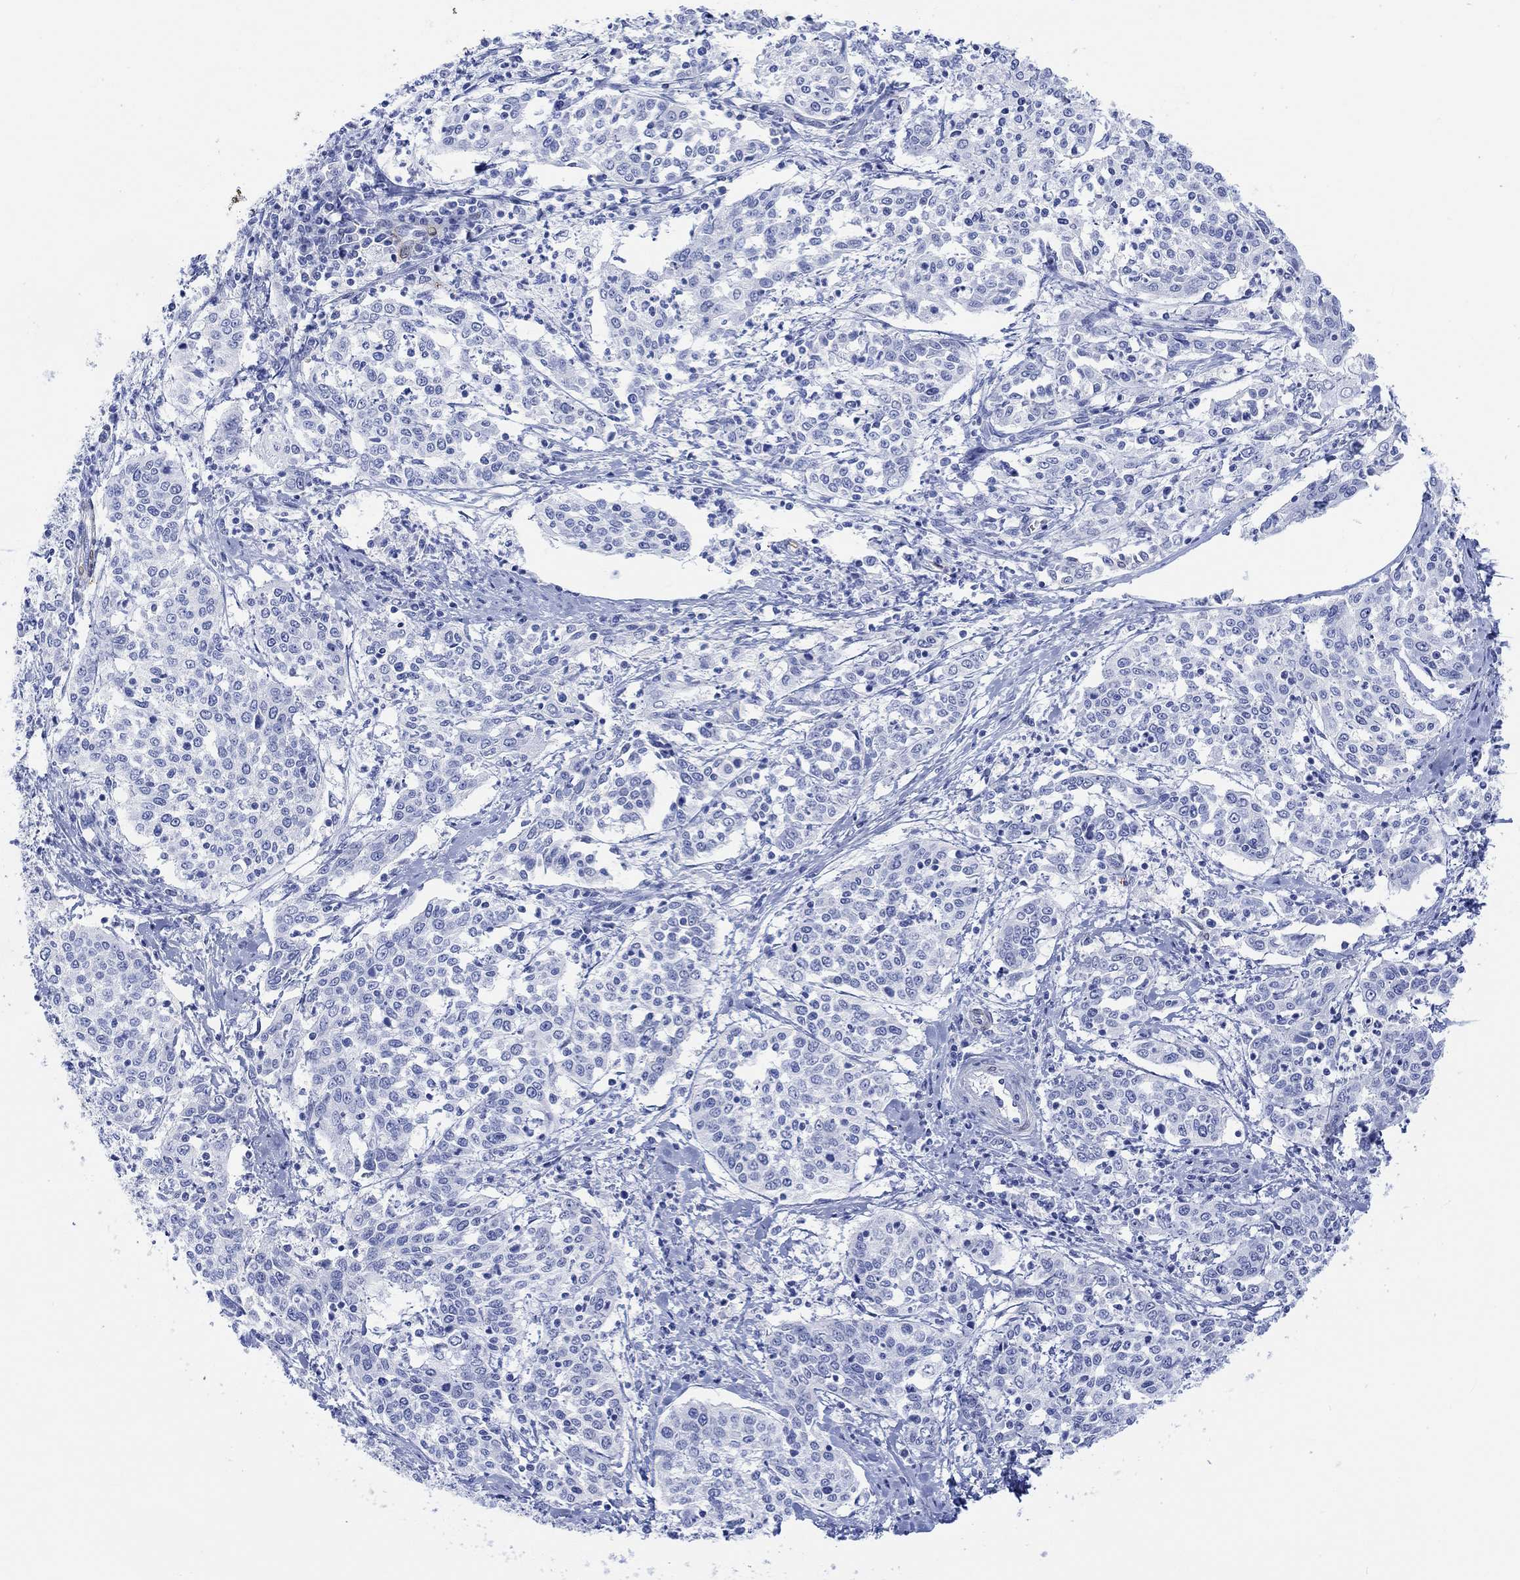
{"staining": {"intensity": "negative", "quantity": "none", "location": "none"}, "tissue": "cervical cancer", "cell_type": "Tumor cells", "image_type": "cancer", "snomed": [{"axis": "morphology", "description": "Squamous cell carcinoma, NOS"}, {"axis": "topography", "description": "Cervix"}], "caption": "Tumor cells are negative for protein expression in human squamous cell carcinoma (cervical). The staining was performed using DAB to visualize the protein expression in brown, while the nuclei were stained in blue with hematoxylin (Magnification: 20x).", "gene": "TPPP3", "patient": {"sex": "female", "age": 41}}